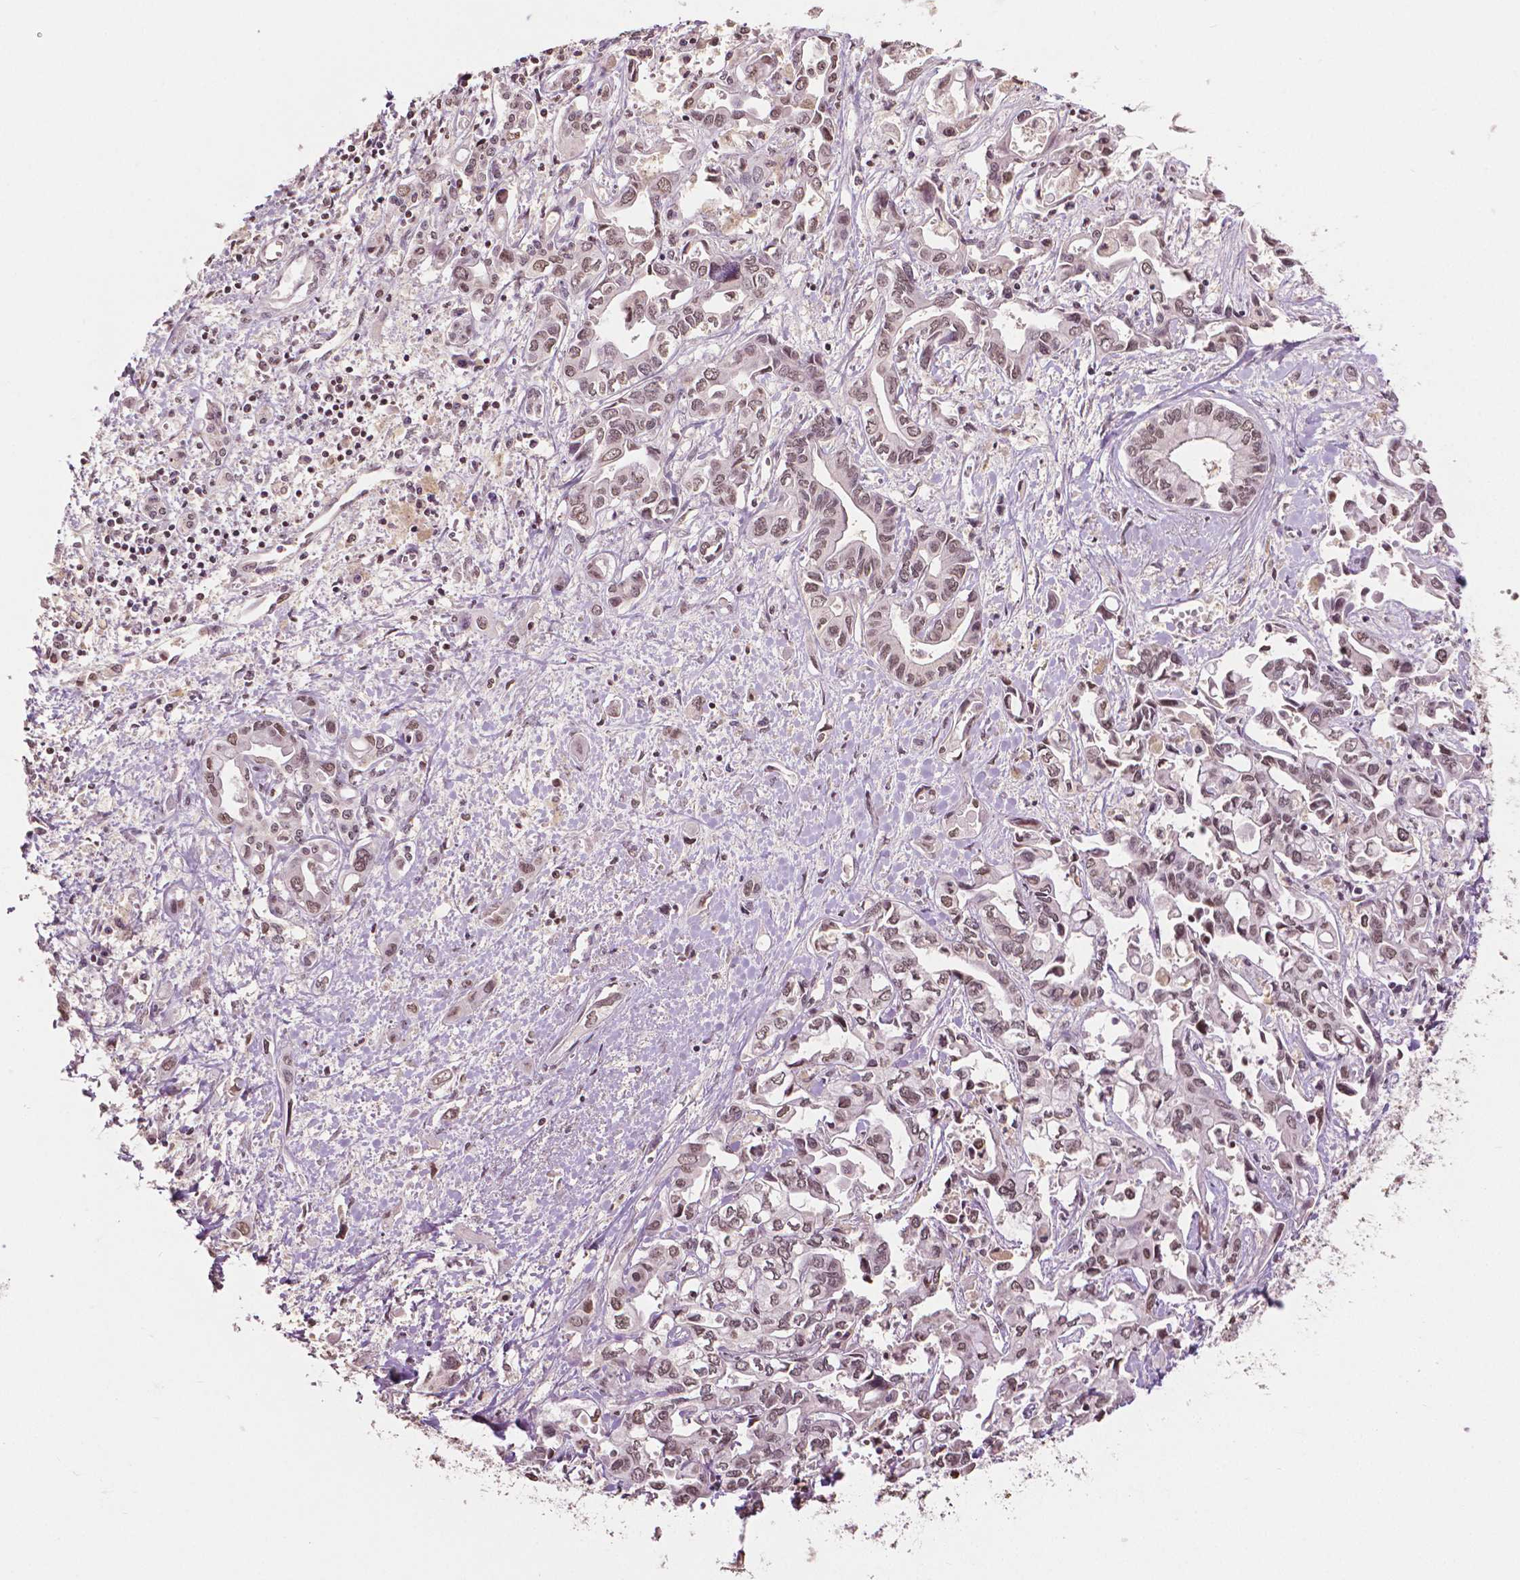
{"staining": {"intensity": "moderate", "quantity": ">75%", "location": "nuclear"}, "tissue": "liver cancer", "cell_type": "Tumor cells", "image_type": "cancer", "snomed": [{"axis": "morphology", "description": "Cholangiocarcinoma"}, {"axis": "topography", "description": "Liver"}], "caption": "This image reveals immunohistochemistry staining of cholangiocarcinoma (liver), with medium moderate nuclear expression in about >75% of tumor cells.", "gene": "DEK", "patient": {"sex": "female", "age": 64}}